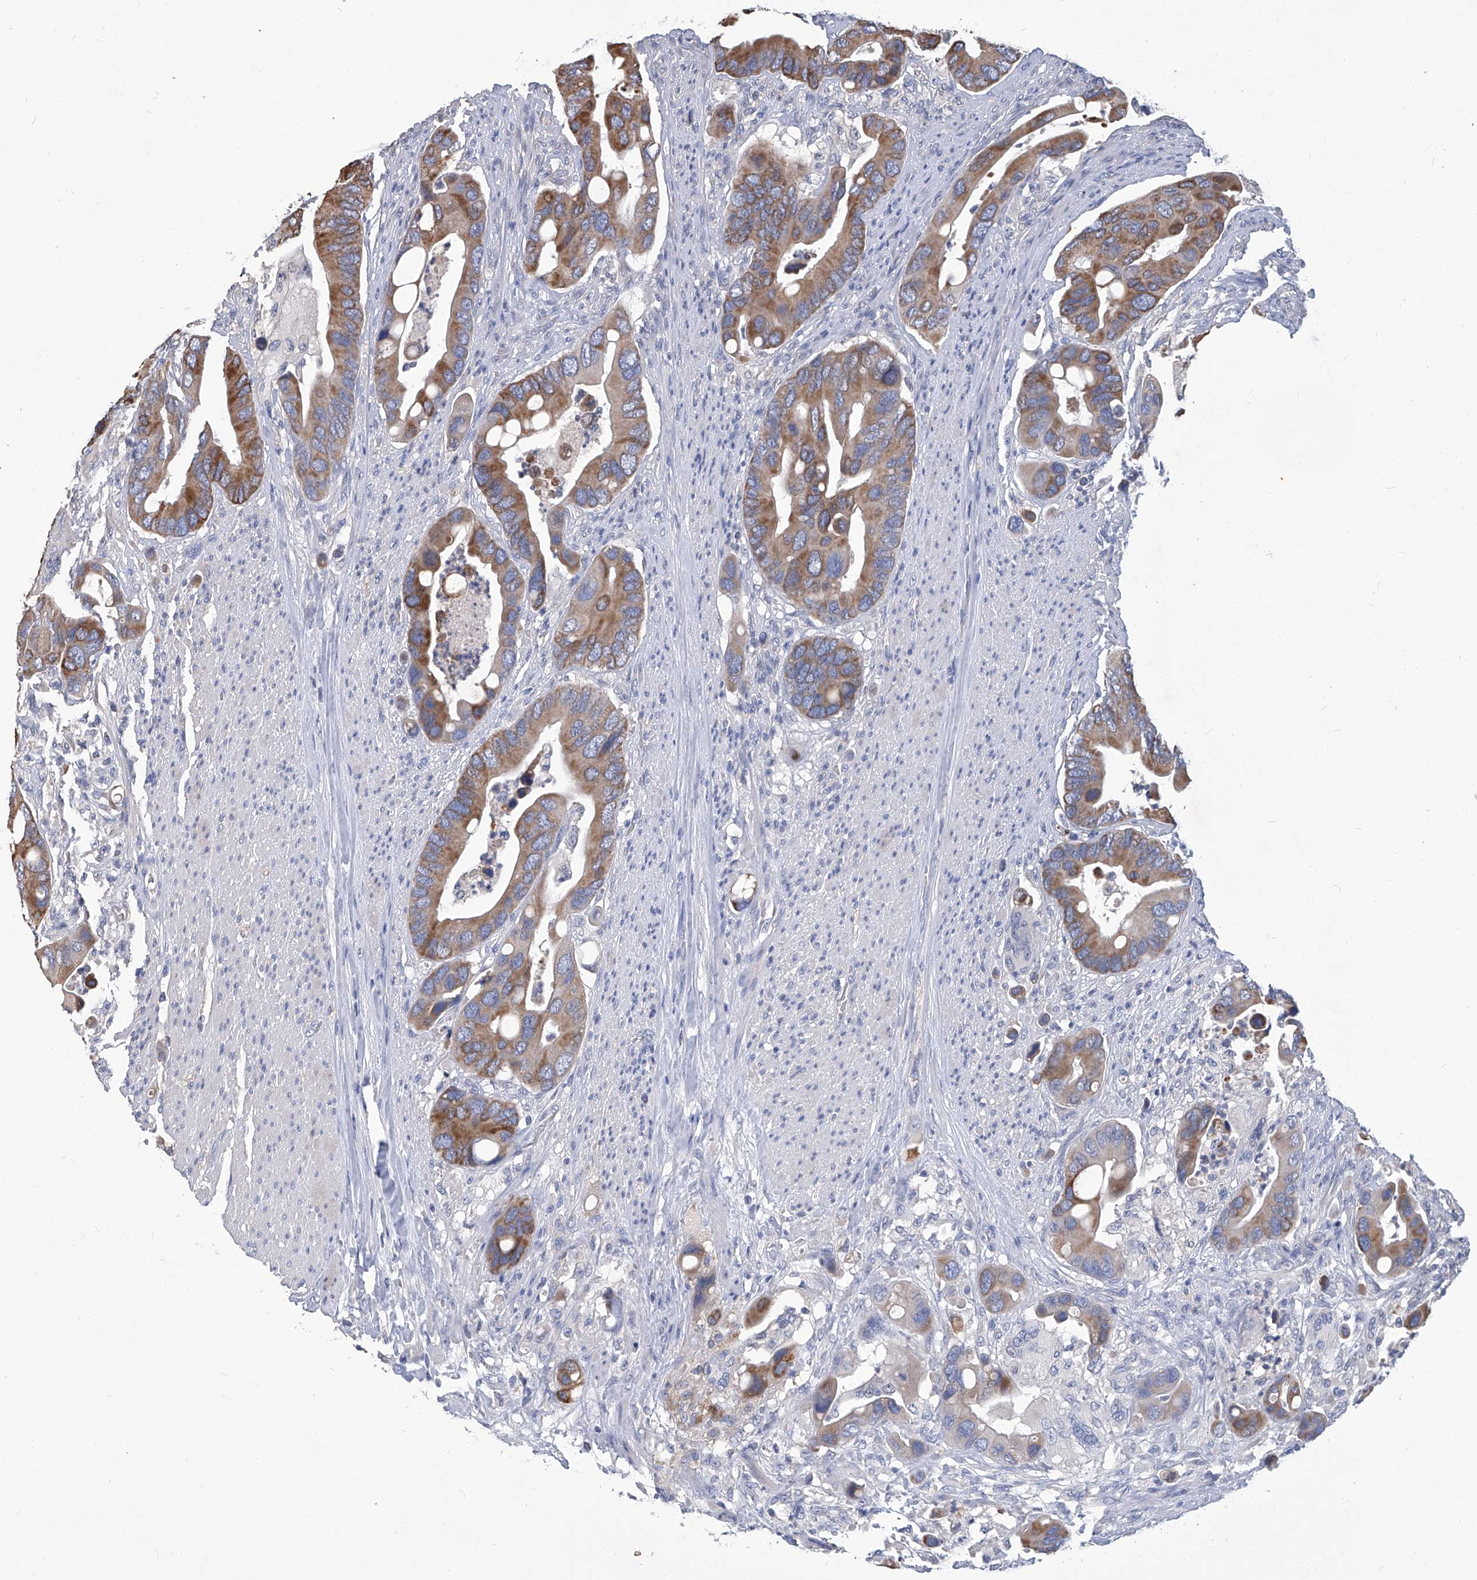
{"staining": {"intensity": "moderate", "quantity": ">75%", "location": "cytoplasmic/membranous"}, "tissue": "colorectal cancer", "cell_type": "Tumor cells", "image_type": "cancer", "snomed": [{"axis": "morphology", "description": "Adenocarcinoma, NOS"}, {"axis": "topography", "description": "Rectum"}], "caption": "This is an image of IHC staining of colorectal cancer, which shows moderate expression in the cytoplasmic/membranous of tumor cells.", "gene": "TGFBR1", "patient": {"sex": "female", "age": 57}}